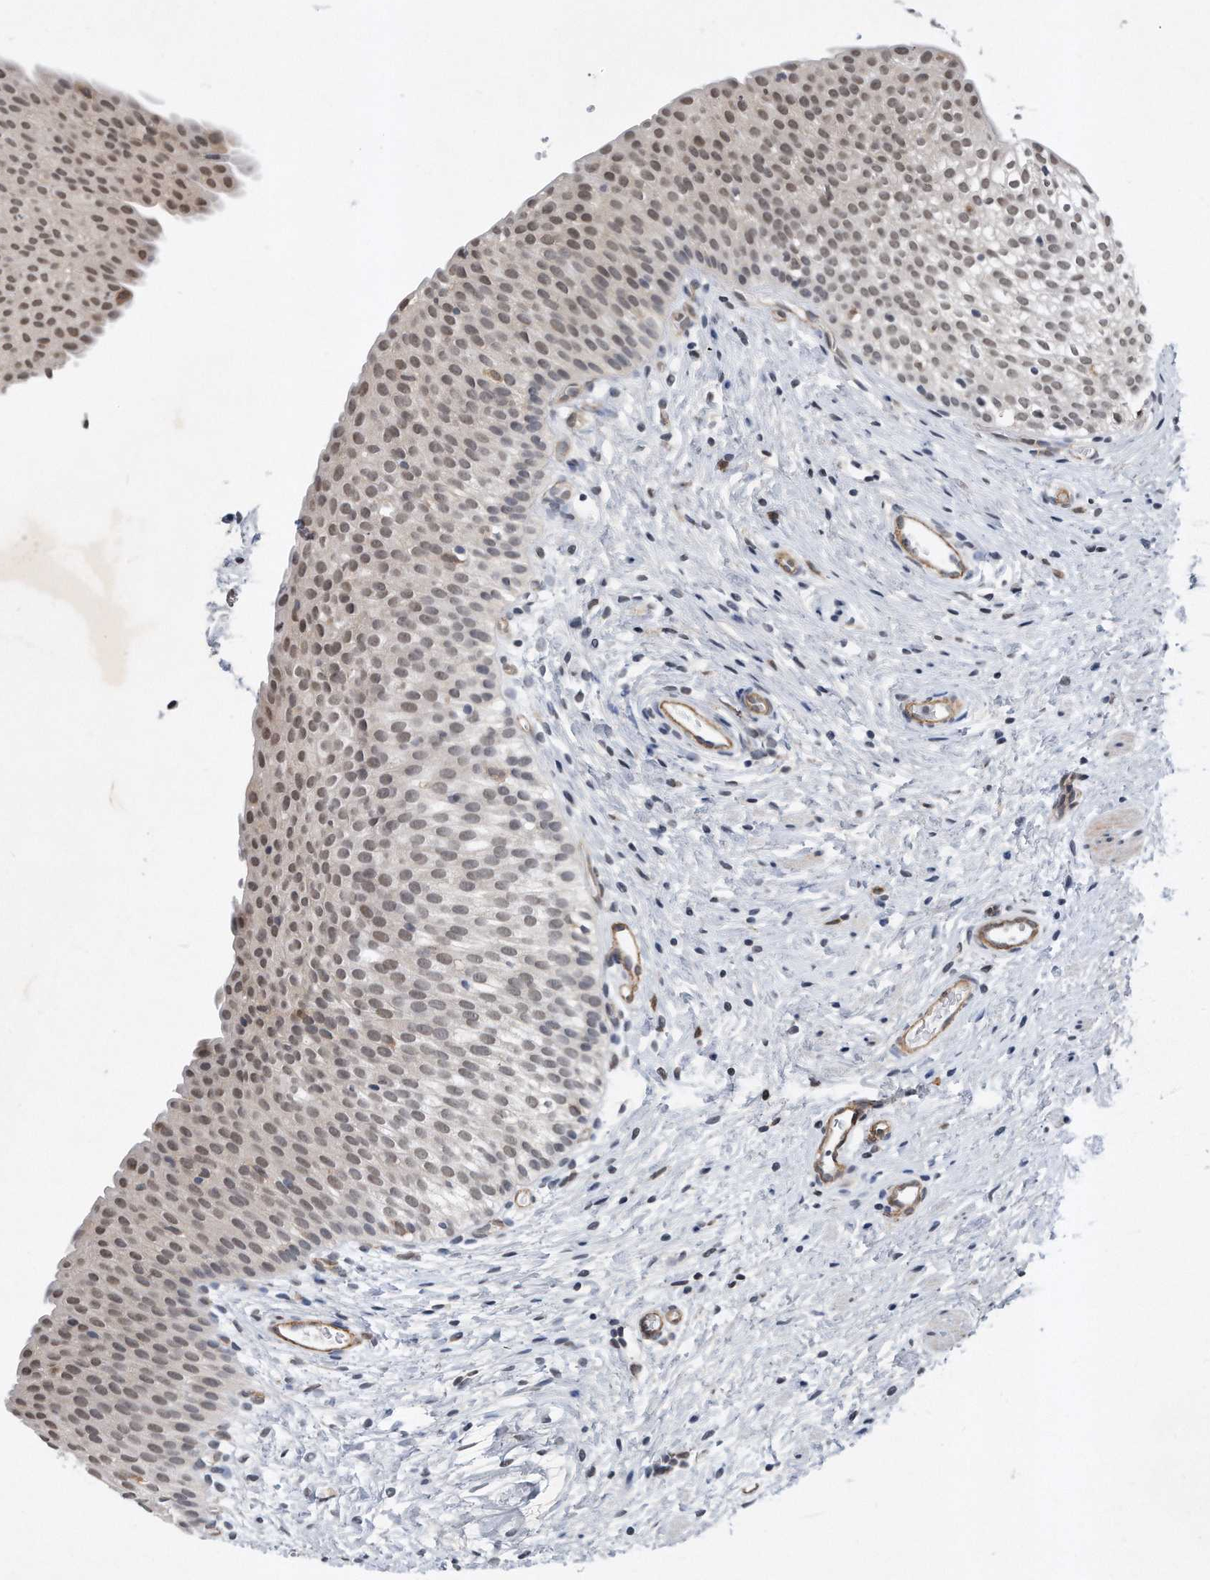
{"staining": {"intensity": "weak", "quantity": ">75%", "location": "nuclear"}, "tissue": "urinary bladder", "cell_type": "Urothelial cells", "image_type": "normal", "snomed": [{"axis": "morphology", "description": "Normal tissue, NOS"}, {"axis": "topography", "description": "Urinary bladder"}], "caption": "A brown stain highlights weak nuclear expression of a protein in urothelial cells of unremarkable urinary bladder. The staining was performed using DAB to visualize the protein expression in brown, while the nuclei were stained in blue with hematoxylin (Magnification: 20x).", "gene": "TP53INP1", "patient": {"sex": "male", "age": 1}}